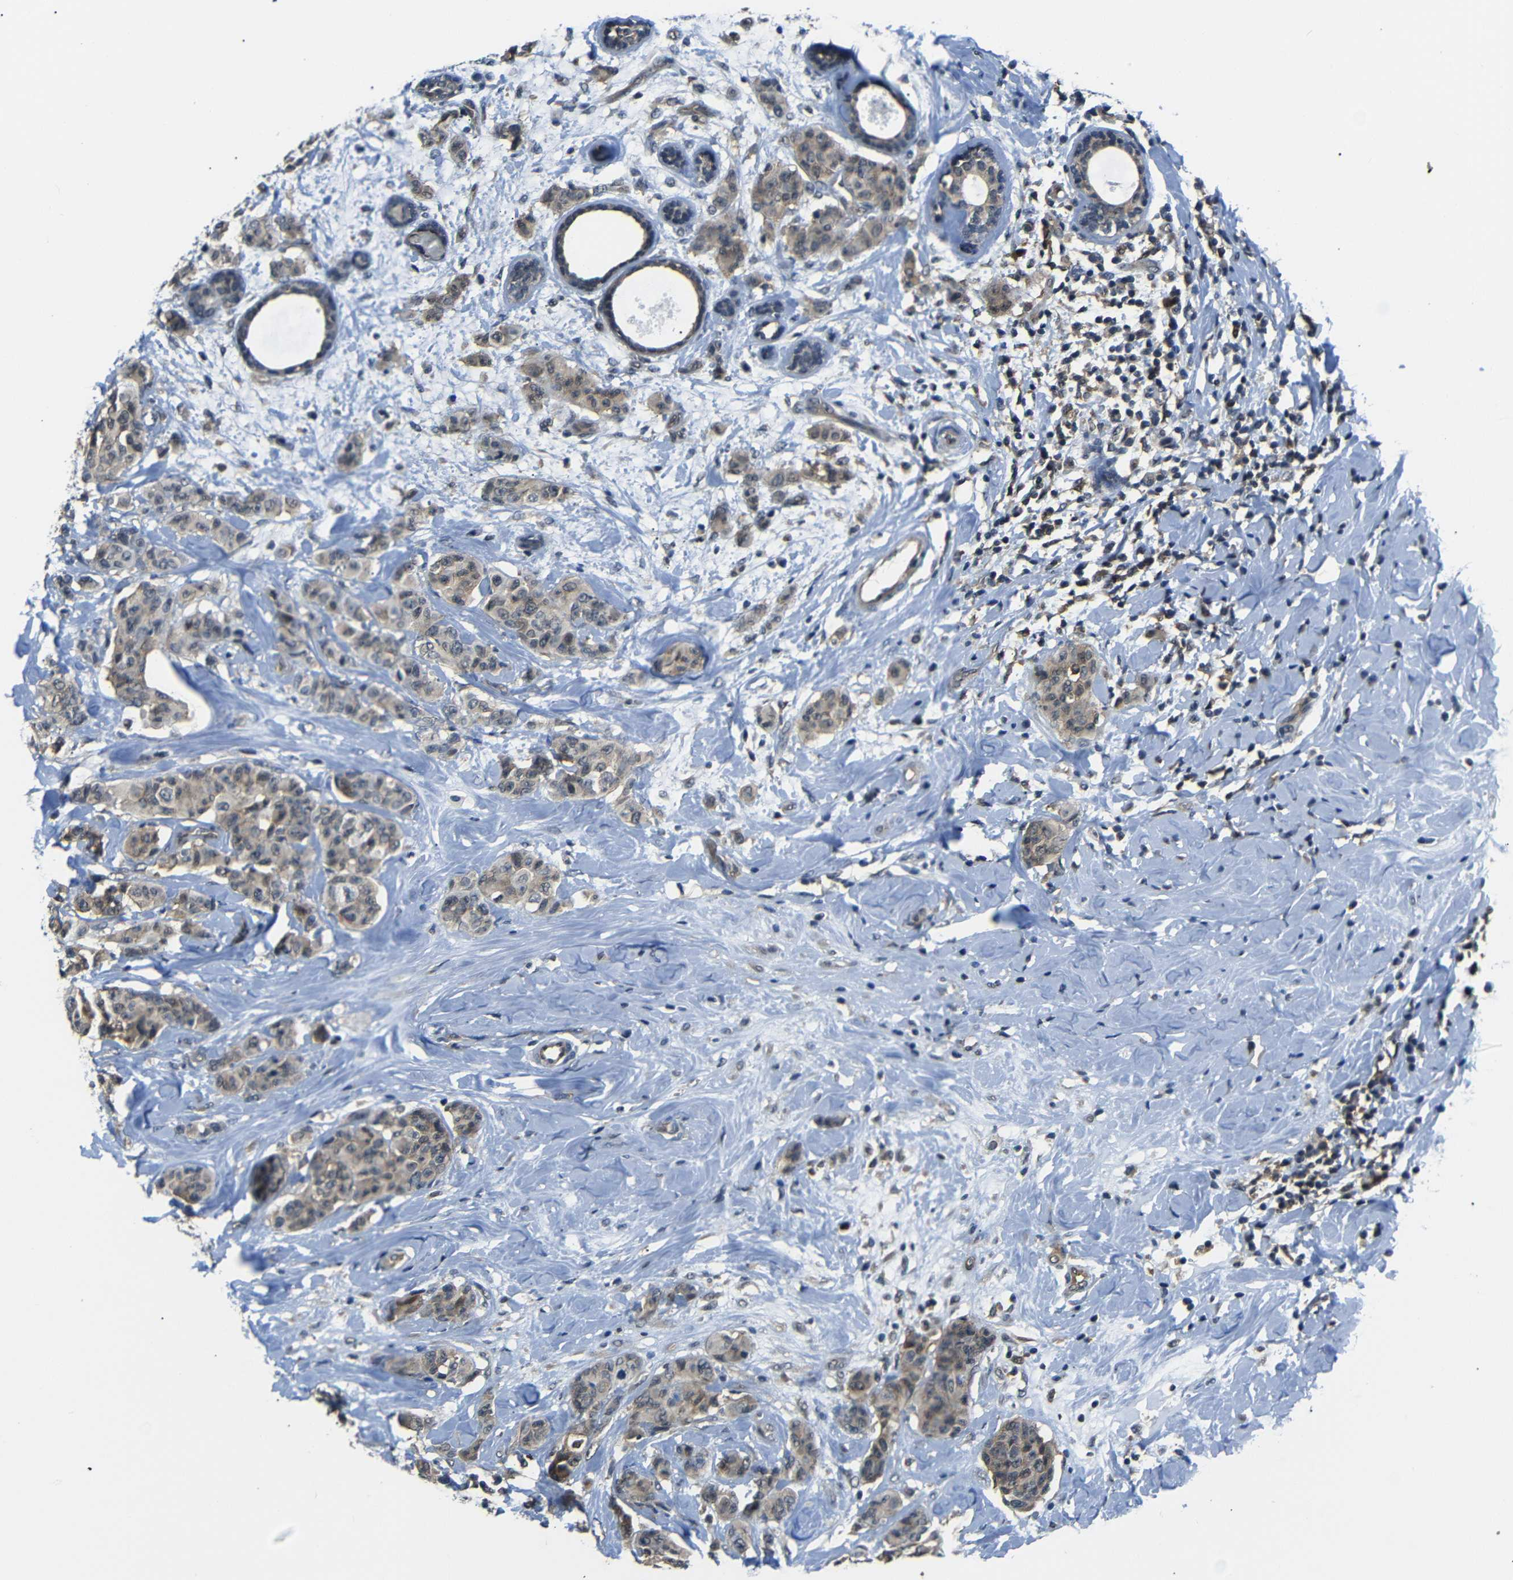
{"staining": {"intensity": "moderate", "quantity": ">75%", "location": "cytoplasmic/membranous"}, "tissue": "breast cancer", "cell_type": "Tumor cells", "image_type": "cancer", "snomed": [{"axis": "morphology", "description": "Normal tissue, NOS"}, {"axis": "morphology", "description": "Duct carcinoma"}, {"axis": "topography", "description": "Breast"}], "caption": "High-power microscopy captured an IHC image of breast cancer (infiltrating ductal carcinoma), revealing moderate cytoplasmic/membranous staining in approximately >75% of tumor cells.", "gene": "UBXN1", "patient": {"sex": "female", "age": 40}}